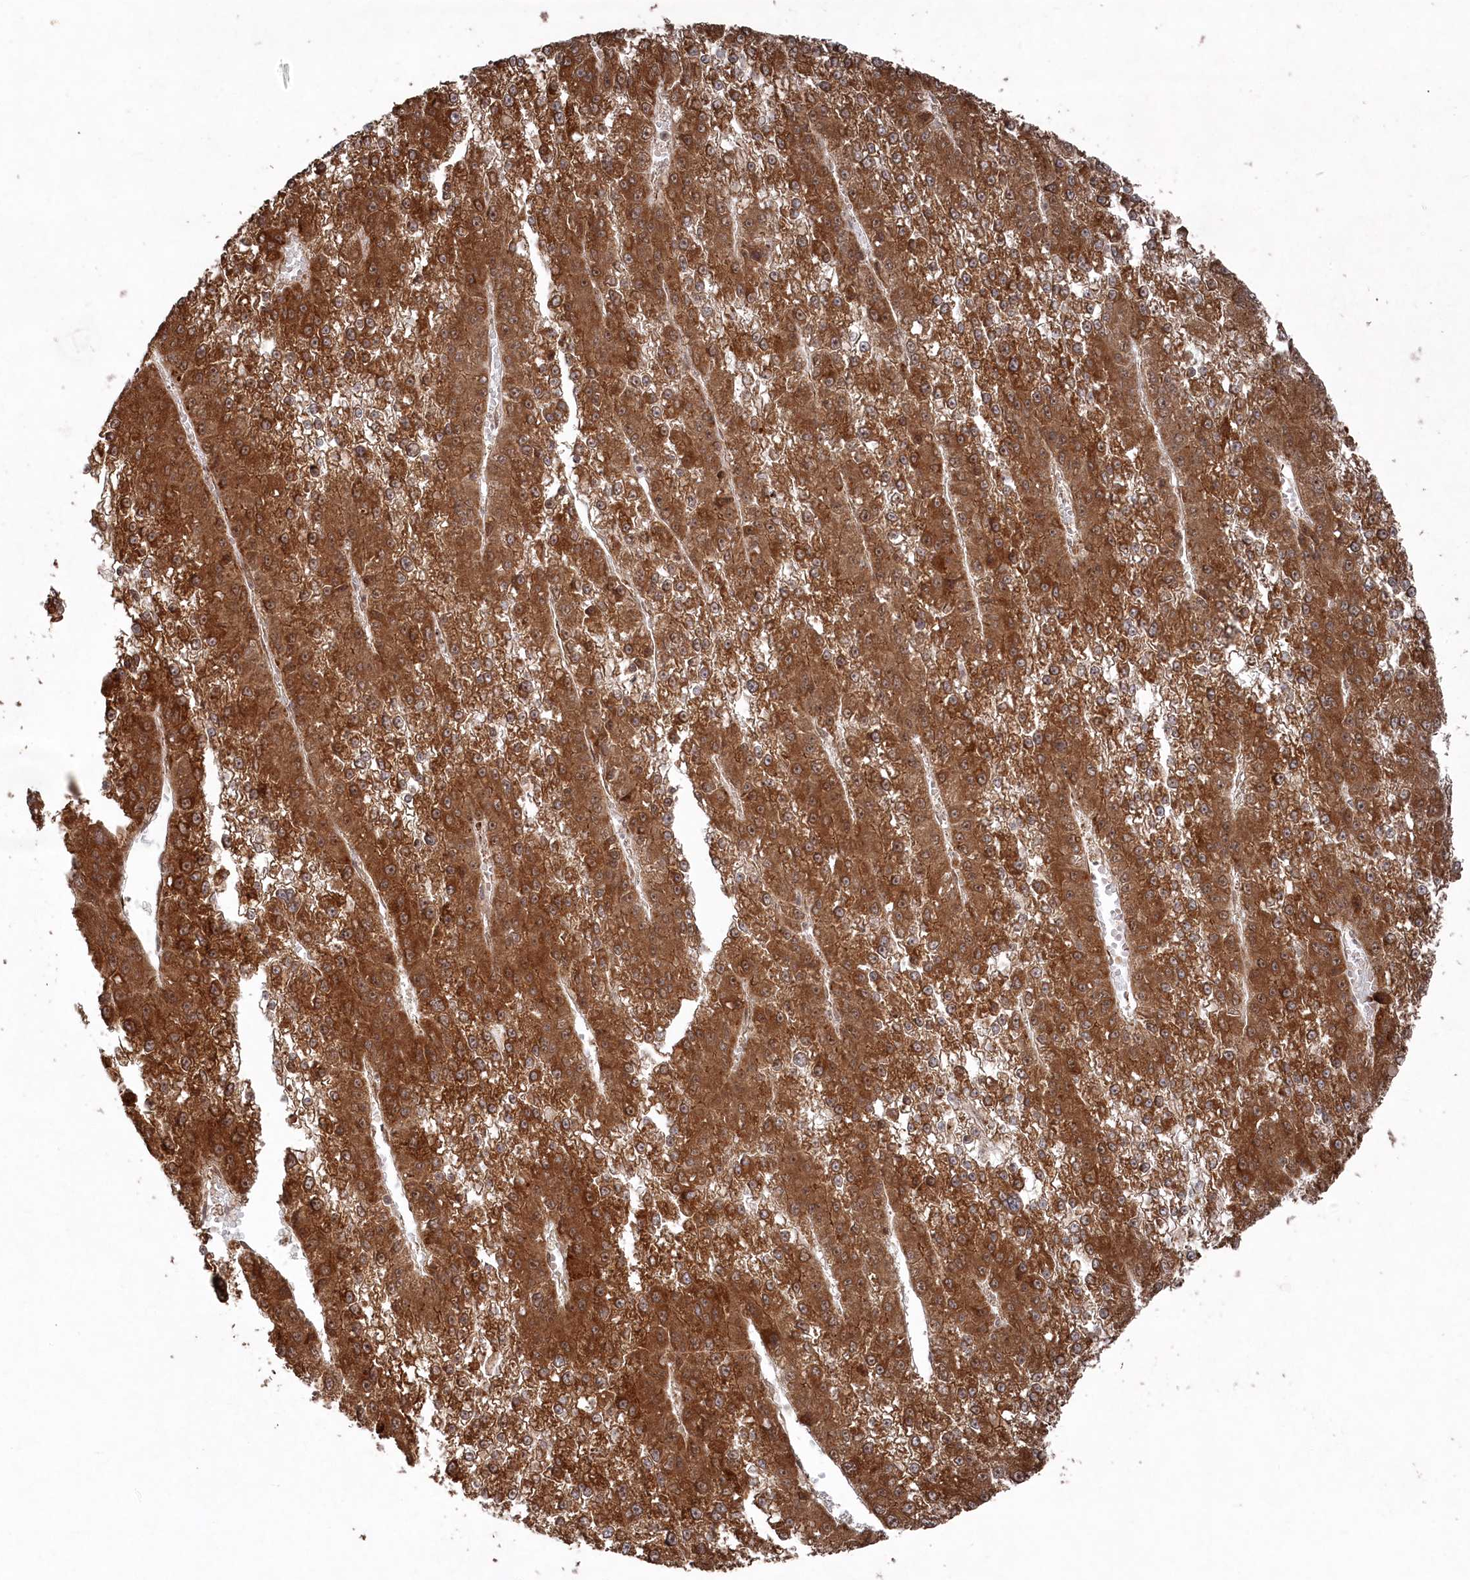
{"staining": {"intensity": "strong", "quantity": ">75%", "location": "cytoplasmic/membranous"}, "tissue": "liver cancer", "cell_type": "Tumor cells", "image_type": "cancer", "snomed": [{"axis": "morphology", "description": "Carcinoma, Hepatocellular, NOS"}, {"axis": "topography", "description": "Liver"}], "caption": "Liver cancer stained for a protein (brown) reveals strong cytoplasmic/membranous positive expression in about >75% of tumor cells.", "gene": "POLR3A", "patient": {"sex": "female", "age": 73}}